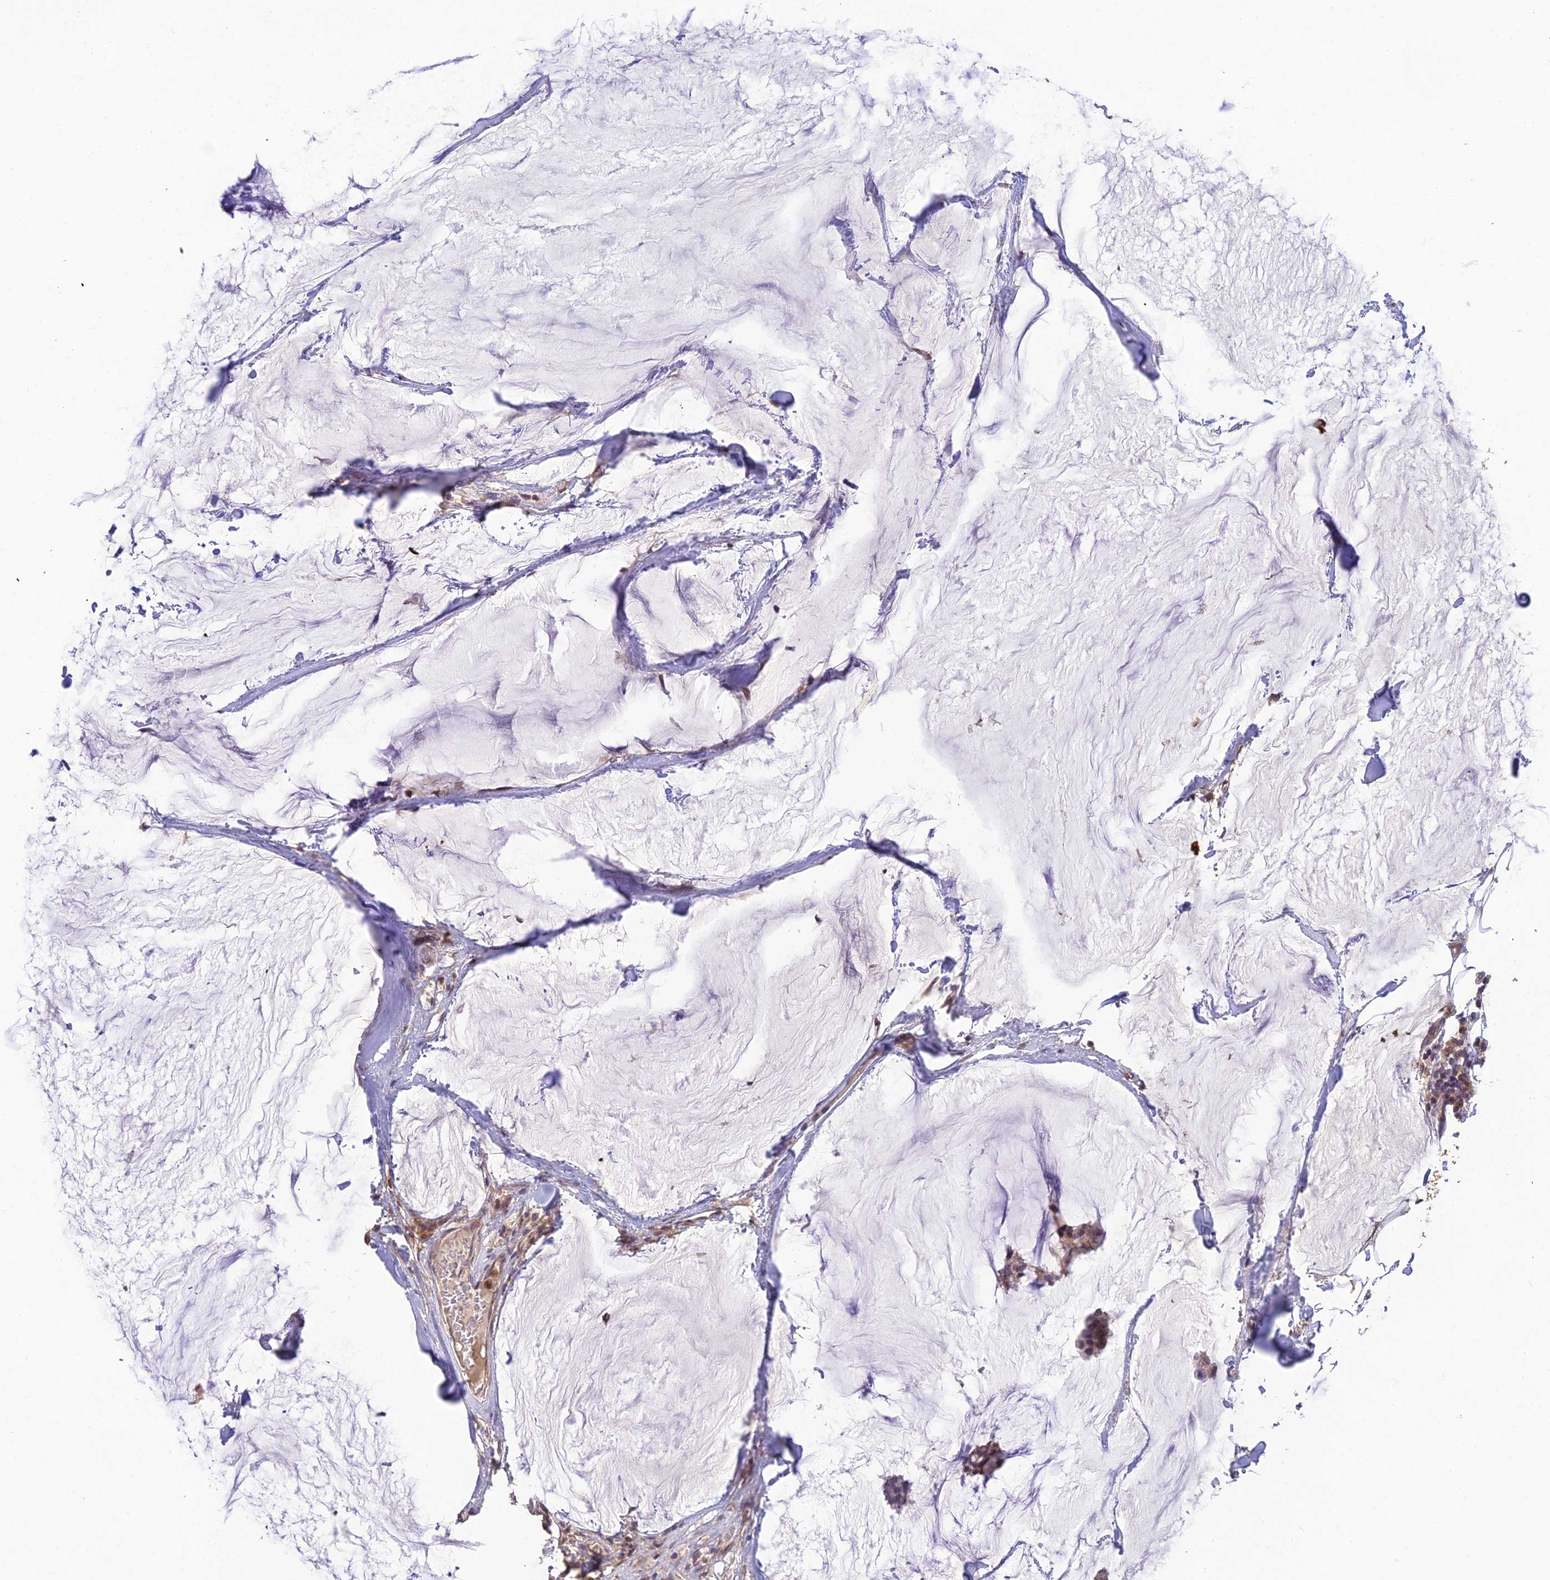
{"staining": {"intensity": "weak", "quantity": ">75%", "location": "cytoplasmic/membranous,nuclear"}, "tissue": "breast cancer", "cell_type": "Tumor cells", "image_type": "cancer", "snomed": [{"axis": "morphology", "description": "Duct carcinoma"}, {"axis": "topography", "description": "Breast"}], "caption": "This image demonstrates IHC staining of human breast cancer (intraductal carcinoma), with low weak cytoplasmic/membranous and nuclear staining in approximately >75% of tumor cells.", "gene": "BMT2", "patient": {"sex": "female", "age": 93}}